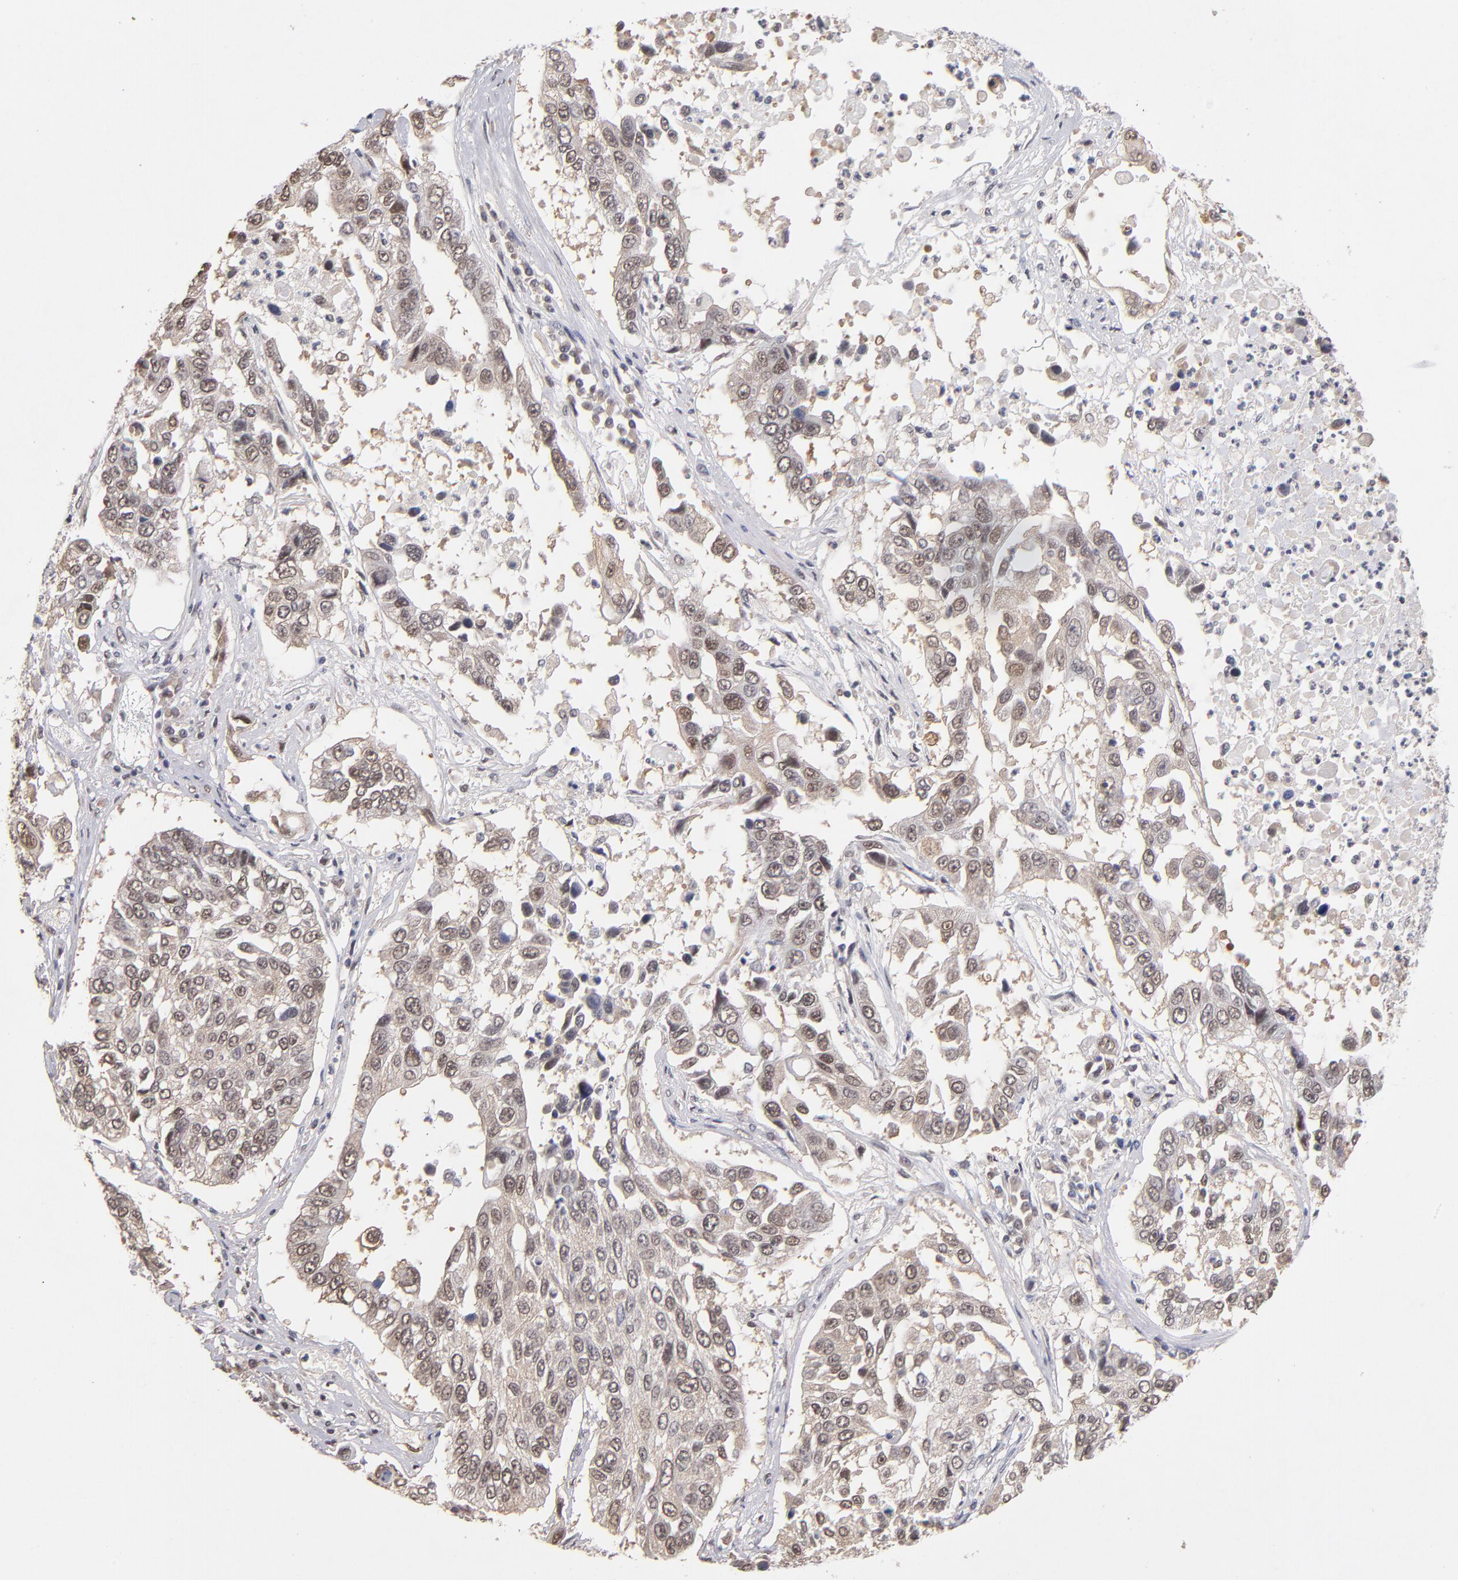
{"staining": {"intensity": "weak", "quantity": "25%-75%", "location": "nuclear"}, "tissue": "lung cancer", "cell_type": "Tumor cells", "image_type": "cancer", "snomed": [{"axis": "morphology", "description": "Squamous cell carcinoma, NOS"}, {"axis": "topography", "description": "Lung"}], "caption": "A low amount of weak nuclear expression is present in approximately 25%-75% of tumor cells in lung squamous cell carcinoma tissue. (DAB = brown stain, brightfield microscopy at high magnification).", "gene": "PSMD10", "patient": {"sex": "male", "age": 71}}